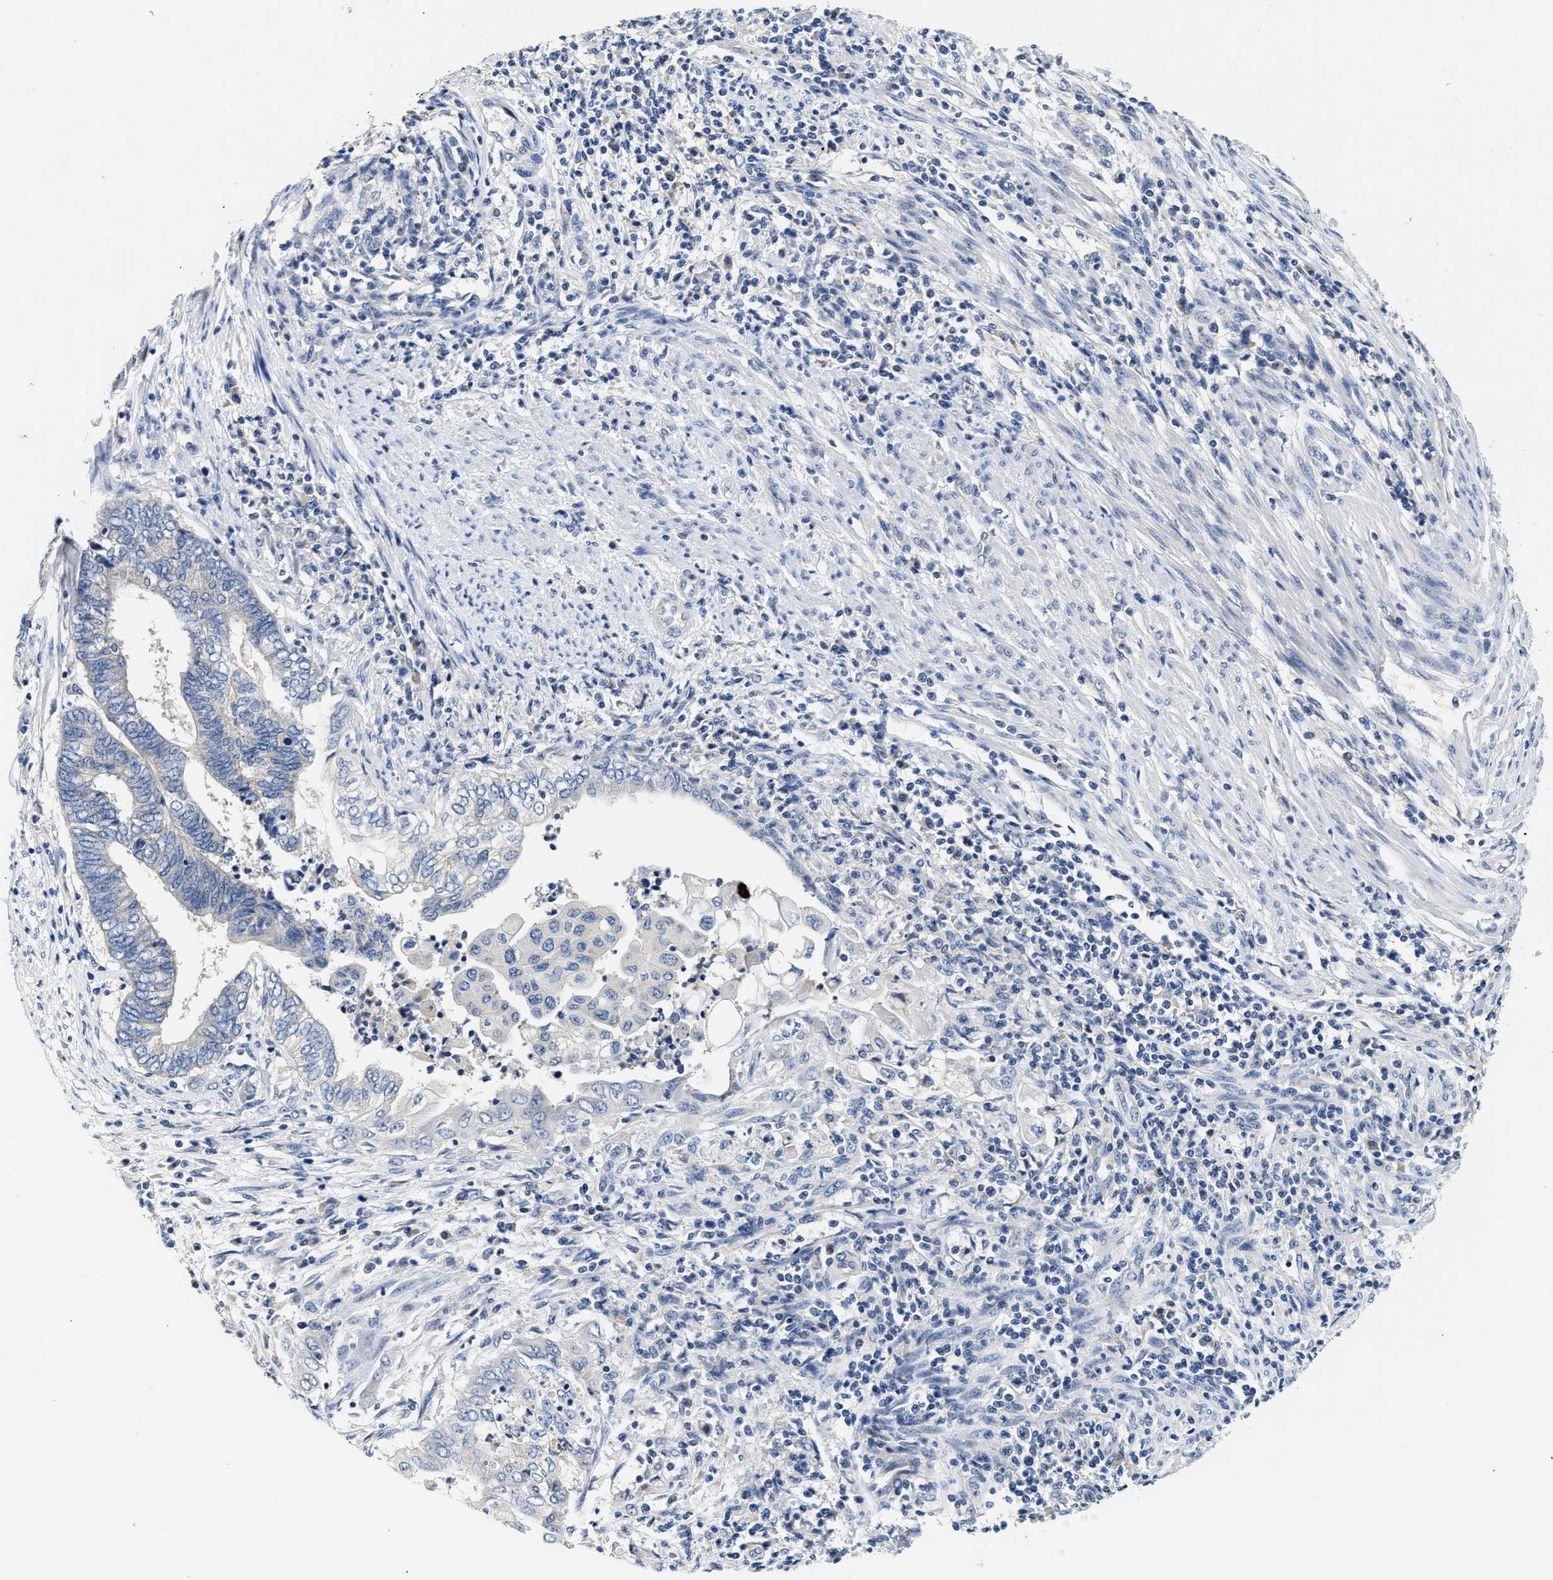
{"staining": {"intensity": "negative", "quantity": "none", "location": "none"}, "tissue": "endometrial cancer", "cell_type": "Tumor cells", "image_type": "cancer", "snomed": [{"axis": "morphology", "description": "Adenocarcinoma, NOS"}, {"axis": "topography", "description": "Uterus"}, {"axis": "topography", "description": "Endometrium"}], "caption": "The IHC image has no significant staining in tumor cells of adenocarcinoma (endometrial) tissue.", "gene": "FAM185A", "patient": {"sex": "female", "age": 70}}